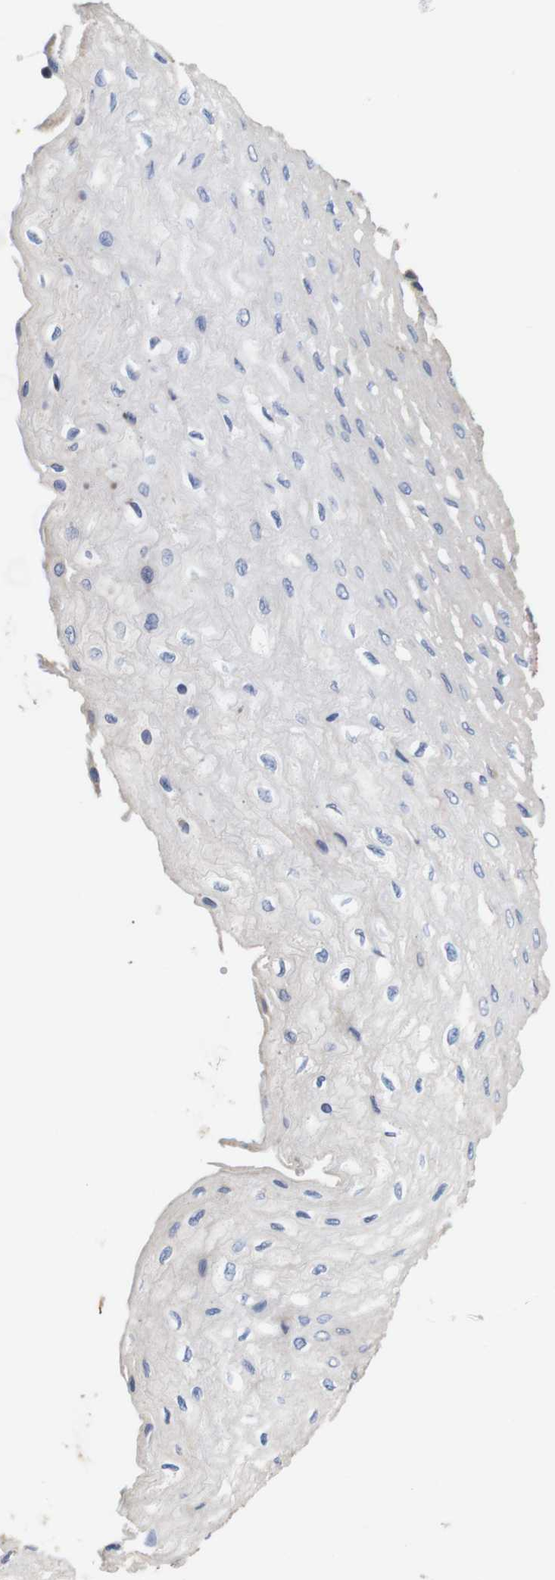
{"staining": {"intensity": "weak", "quantity": "<25%", "location": "cytoplasmic/membranous"}, "tissue": "esophagus", "cell_type": "Squamous epithelial cells", "image_type": "normal", "snomed": [{"axis": "morphology", "description": "Normal tissue, NOS"}, {"axis": "topography", "description": "Esophagus"}], "caption": "Immunohistochemistry photomicrograph of unremarkable human esophagus stained for a protein (brown), which reveals no positivity in squamous epithelial cells. (DAB immunohistochemistry with hematoxylin counter stain).", "gene": "SPRY3", "patient": {"sex": "female", "age": 72}}